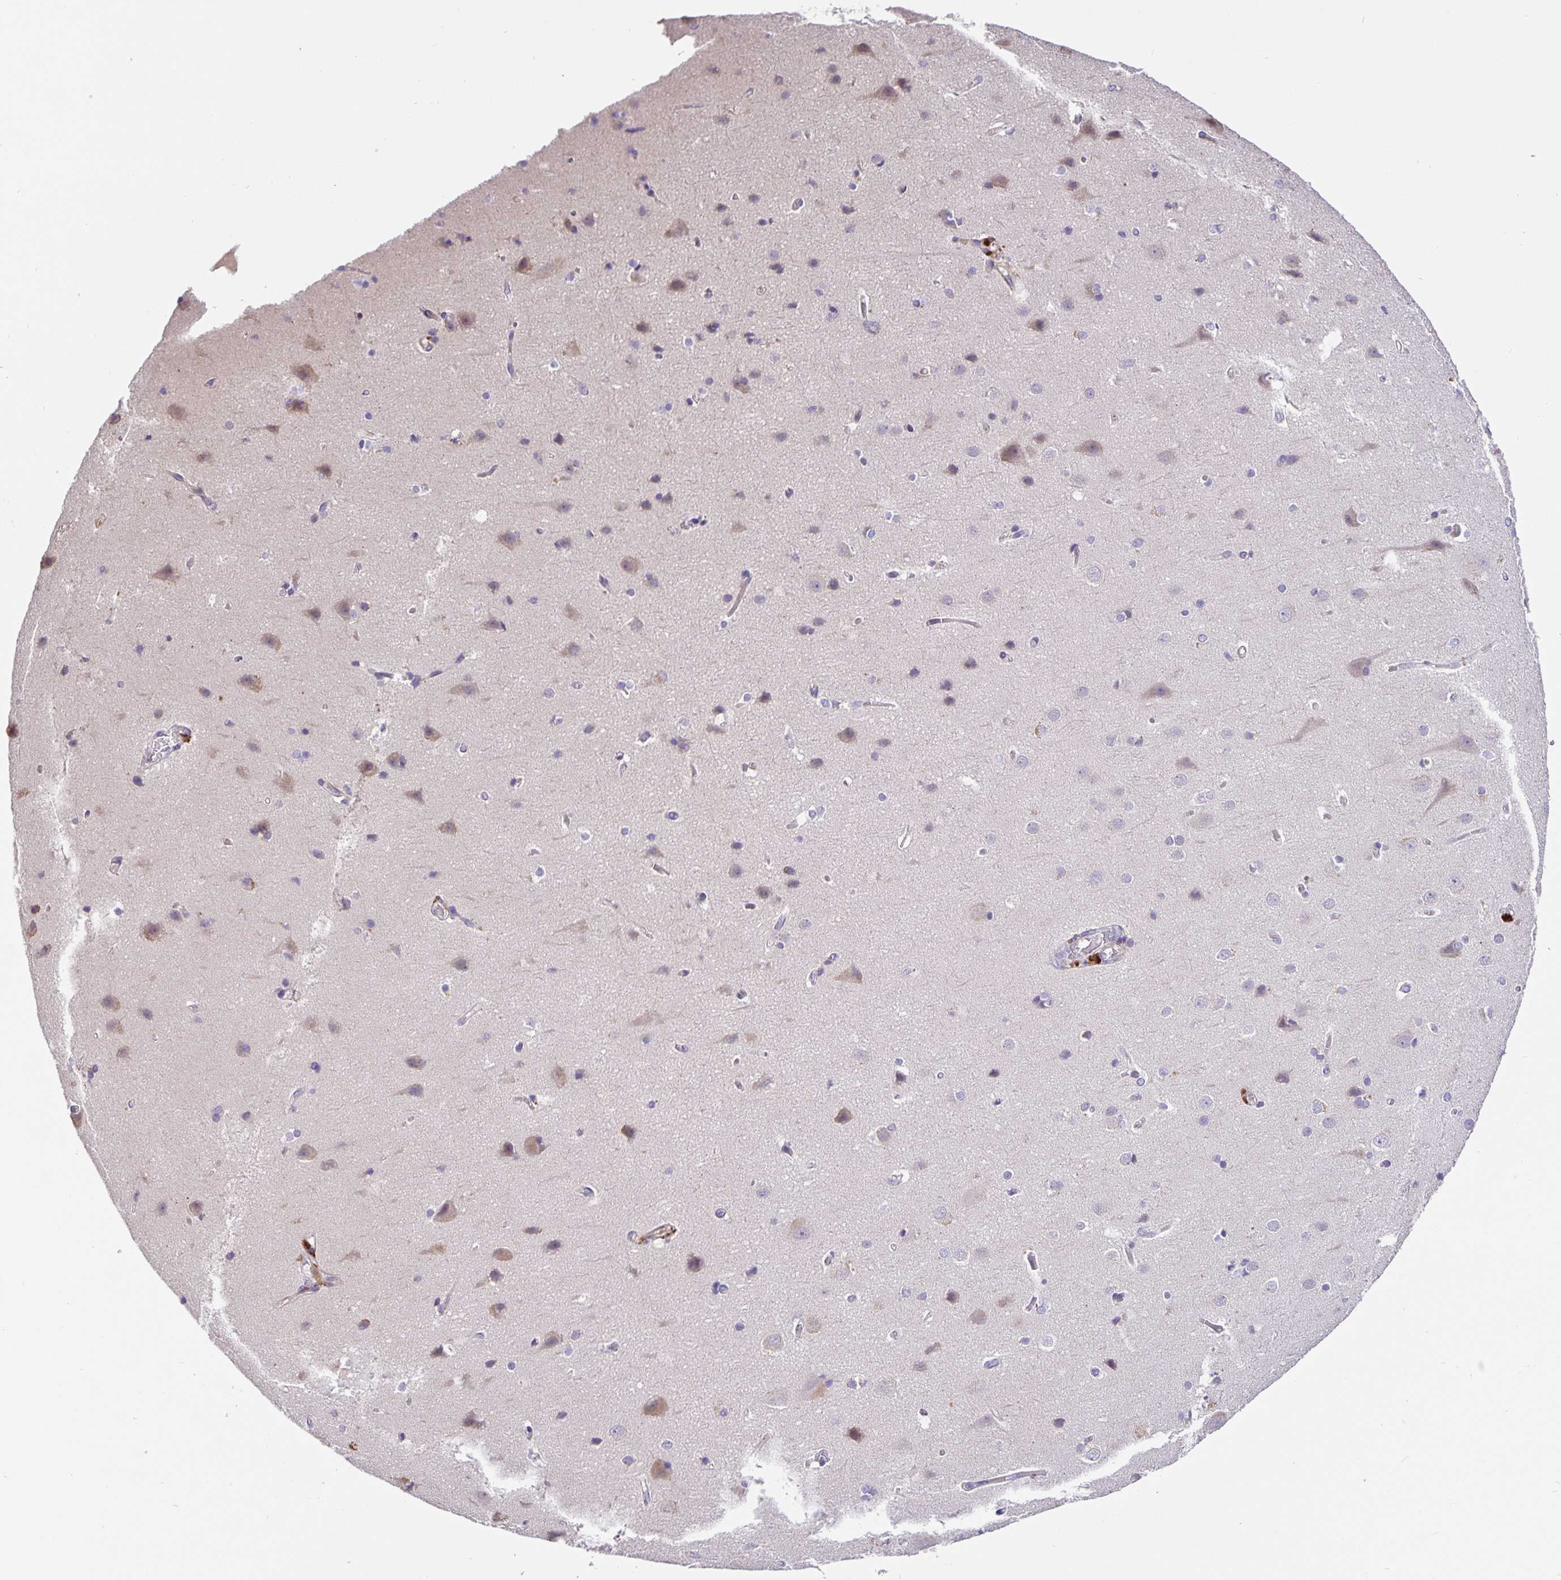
{"staining": {"intensity": "strong", "quantity": "<25%", "location": "cytoplasmic/membranous"}, "tissue": "cerebral cortex", "cell_type": "Endothelial cells", "image_type": "normal", "snomed": [{"axis": "morphology", "description": "Normal tissue, NOS"}, {"axis": "topography", "description": "Cerebral cortex"}], "caption": "Strong cytoplasmic/membranous expression is present in about <25% of endothelial cells in benign cerebral cortex. (DAB IHC, brown staining for protein, blue staining for nuclei).", "gene": "EML6", "patient": {"sex": "male", "age": 37}}